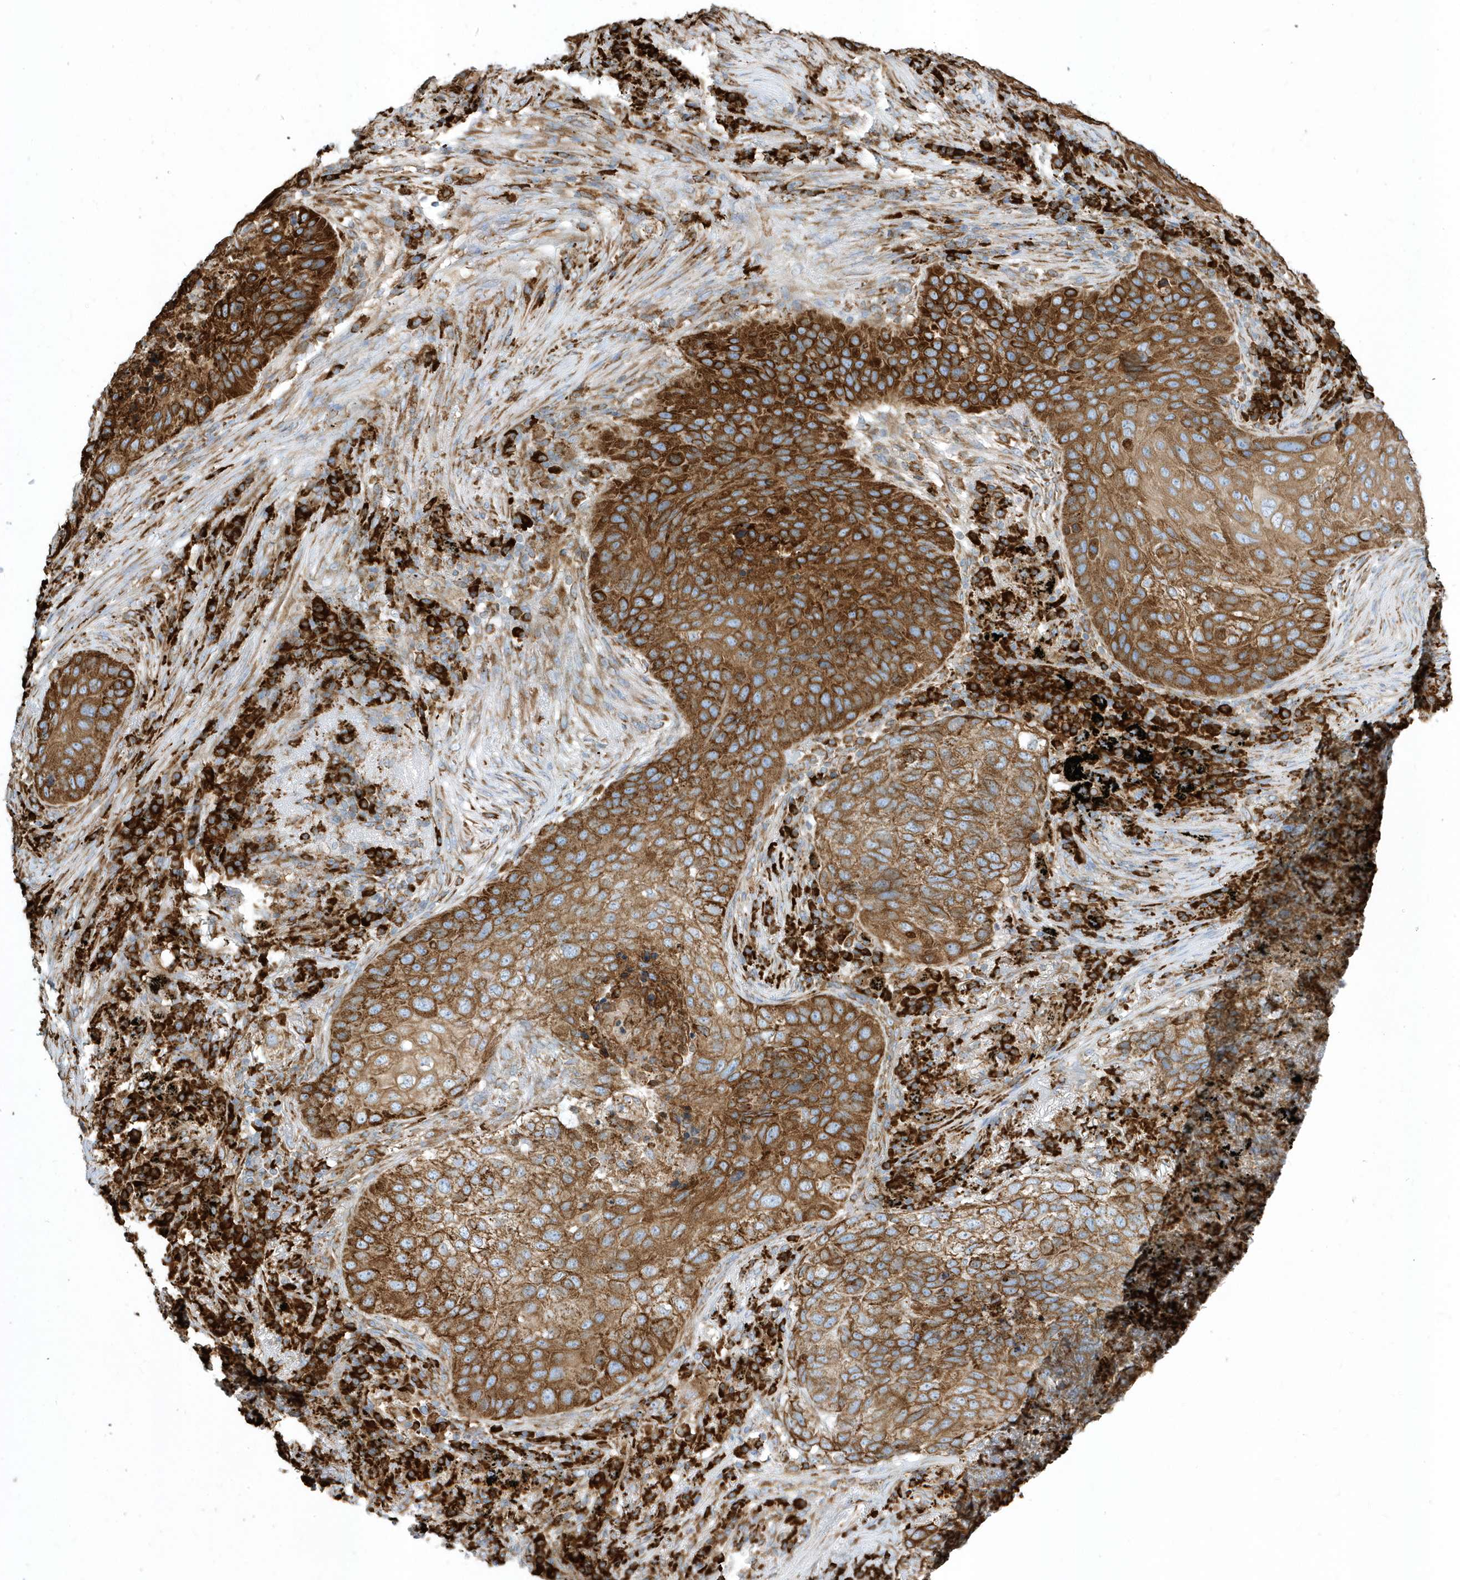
{"staining": {"intensity": "strong", "quantity": ">75%", "location": "cytoplasmic/membranous"}, "tissue": "lung cancer", "cell_type": "Tumor cells", "image_type": "cancer", "snomed": [{"axis": "morphology", "description": "Squamous cell carcinoma, NOS"}, {"axis": "topography", "description": "Lung"}], "caption": "Immunohistochemical staining of lung squamous cell carcinoma exhibits strong cytoplasmic/membranous protein staining in approximately >75% of tumor cells.", "gene": "PDIA6", "patient": {"sex": "female", "age": 63}}